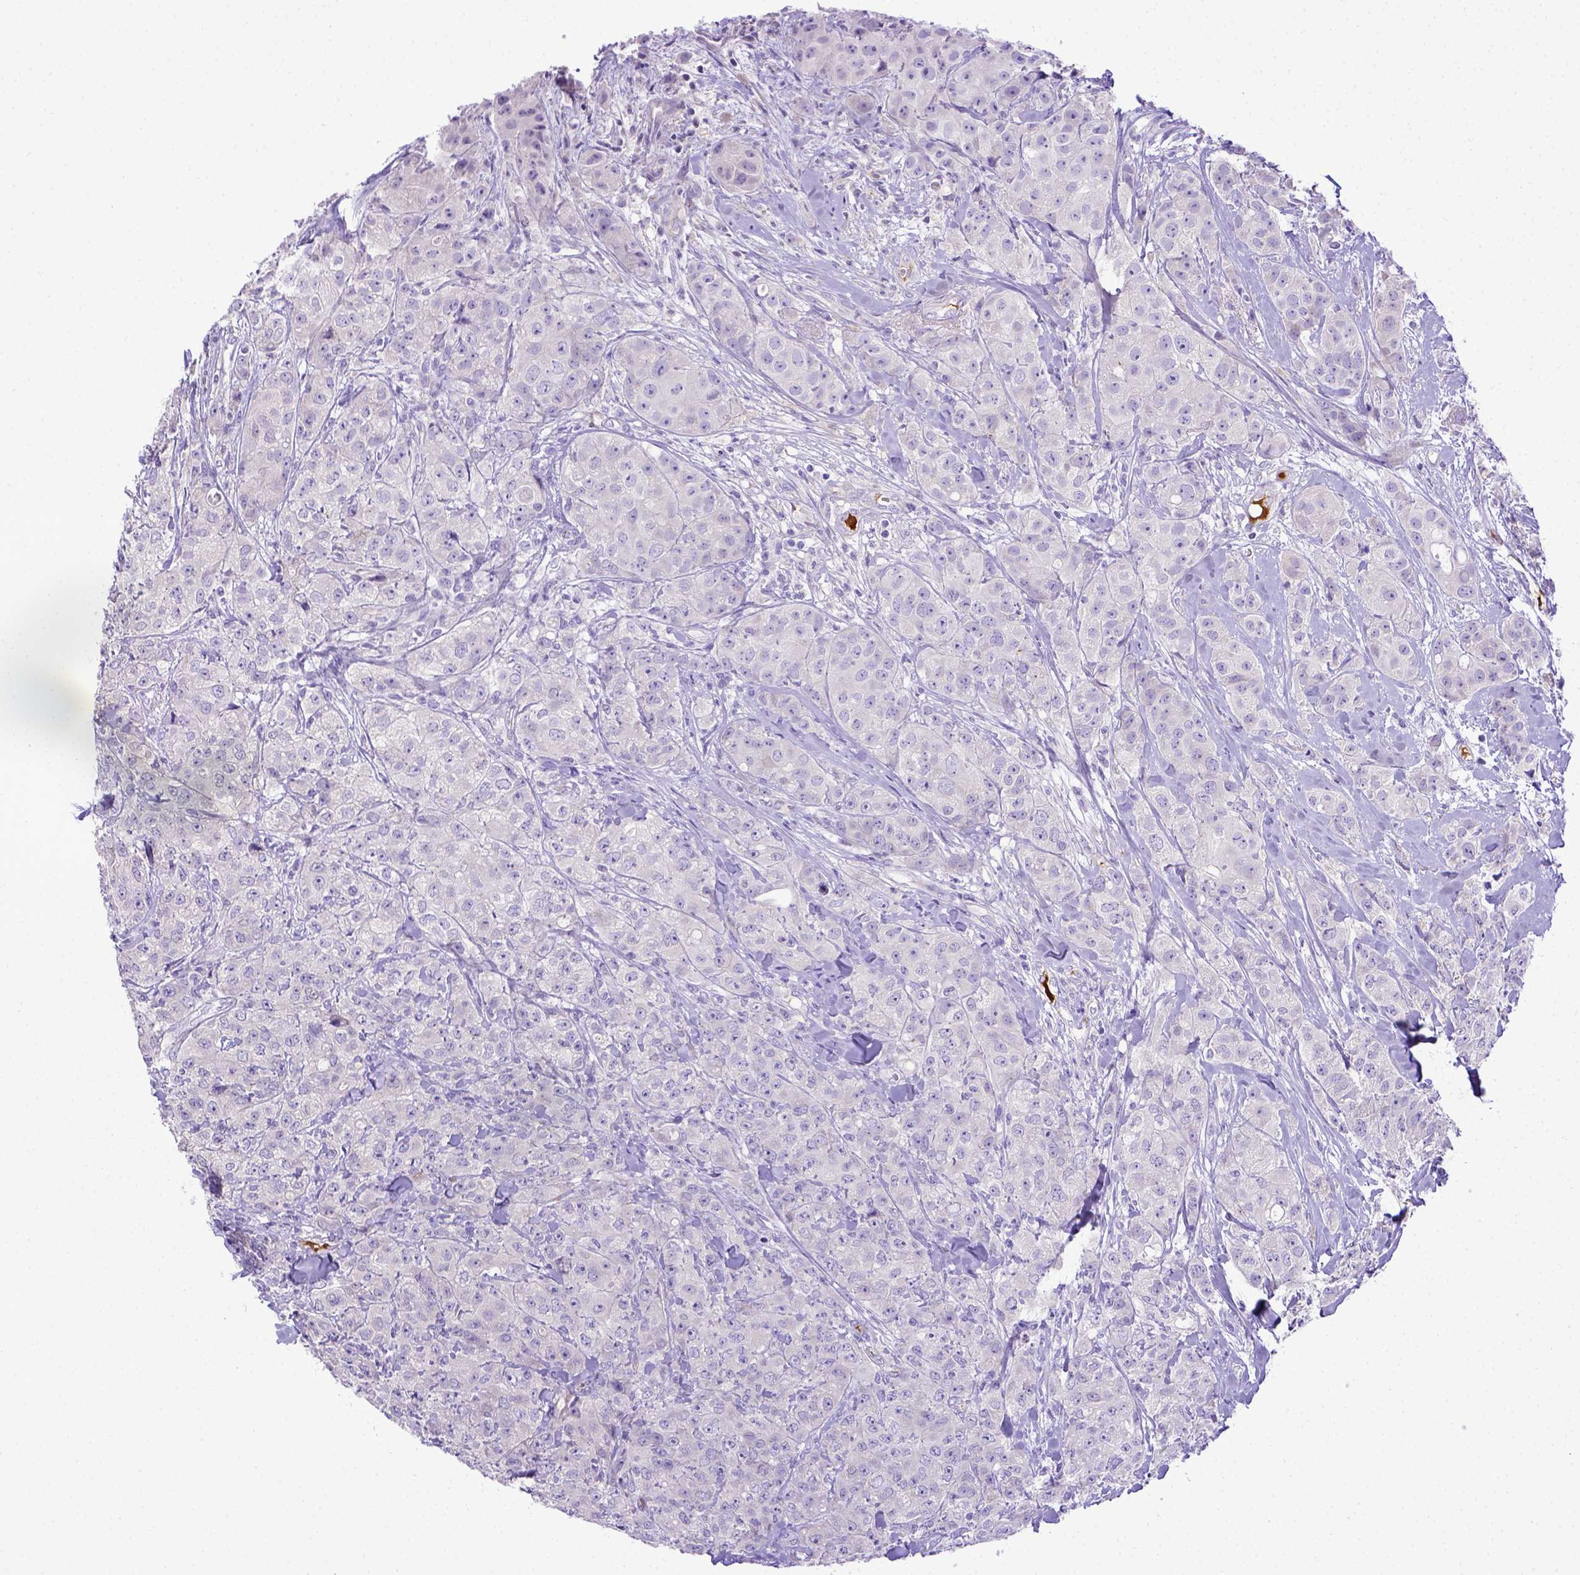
{"staining": {"intensity": "negative", "quantity": "none", "location": "none"}, "tissue": "breast cancer", "cell_type": "Tumor cells", "image_type": "cancer", "snomed": [{"axis": "morphology", "description": "Duct carcinoma"}, {"axis": "topography", "description": "Breast"}], "caption": "Protein analysis of breast cancer (infiltrating ductal carcinoma) exhibits no significant positivity in tumor cells.", "gene": "CFAP300", "patient": {"sex": "female", "age": 43}}